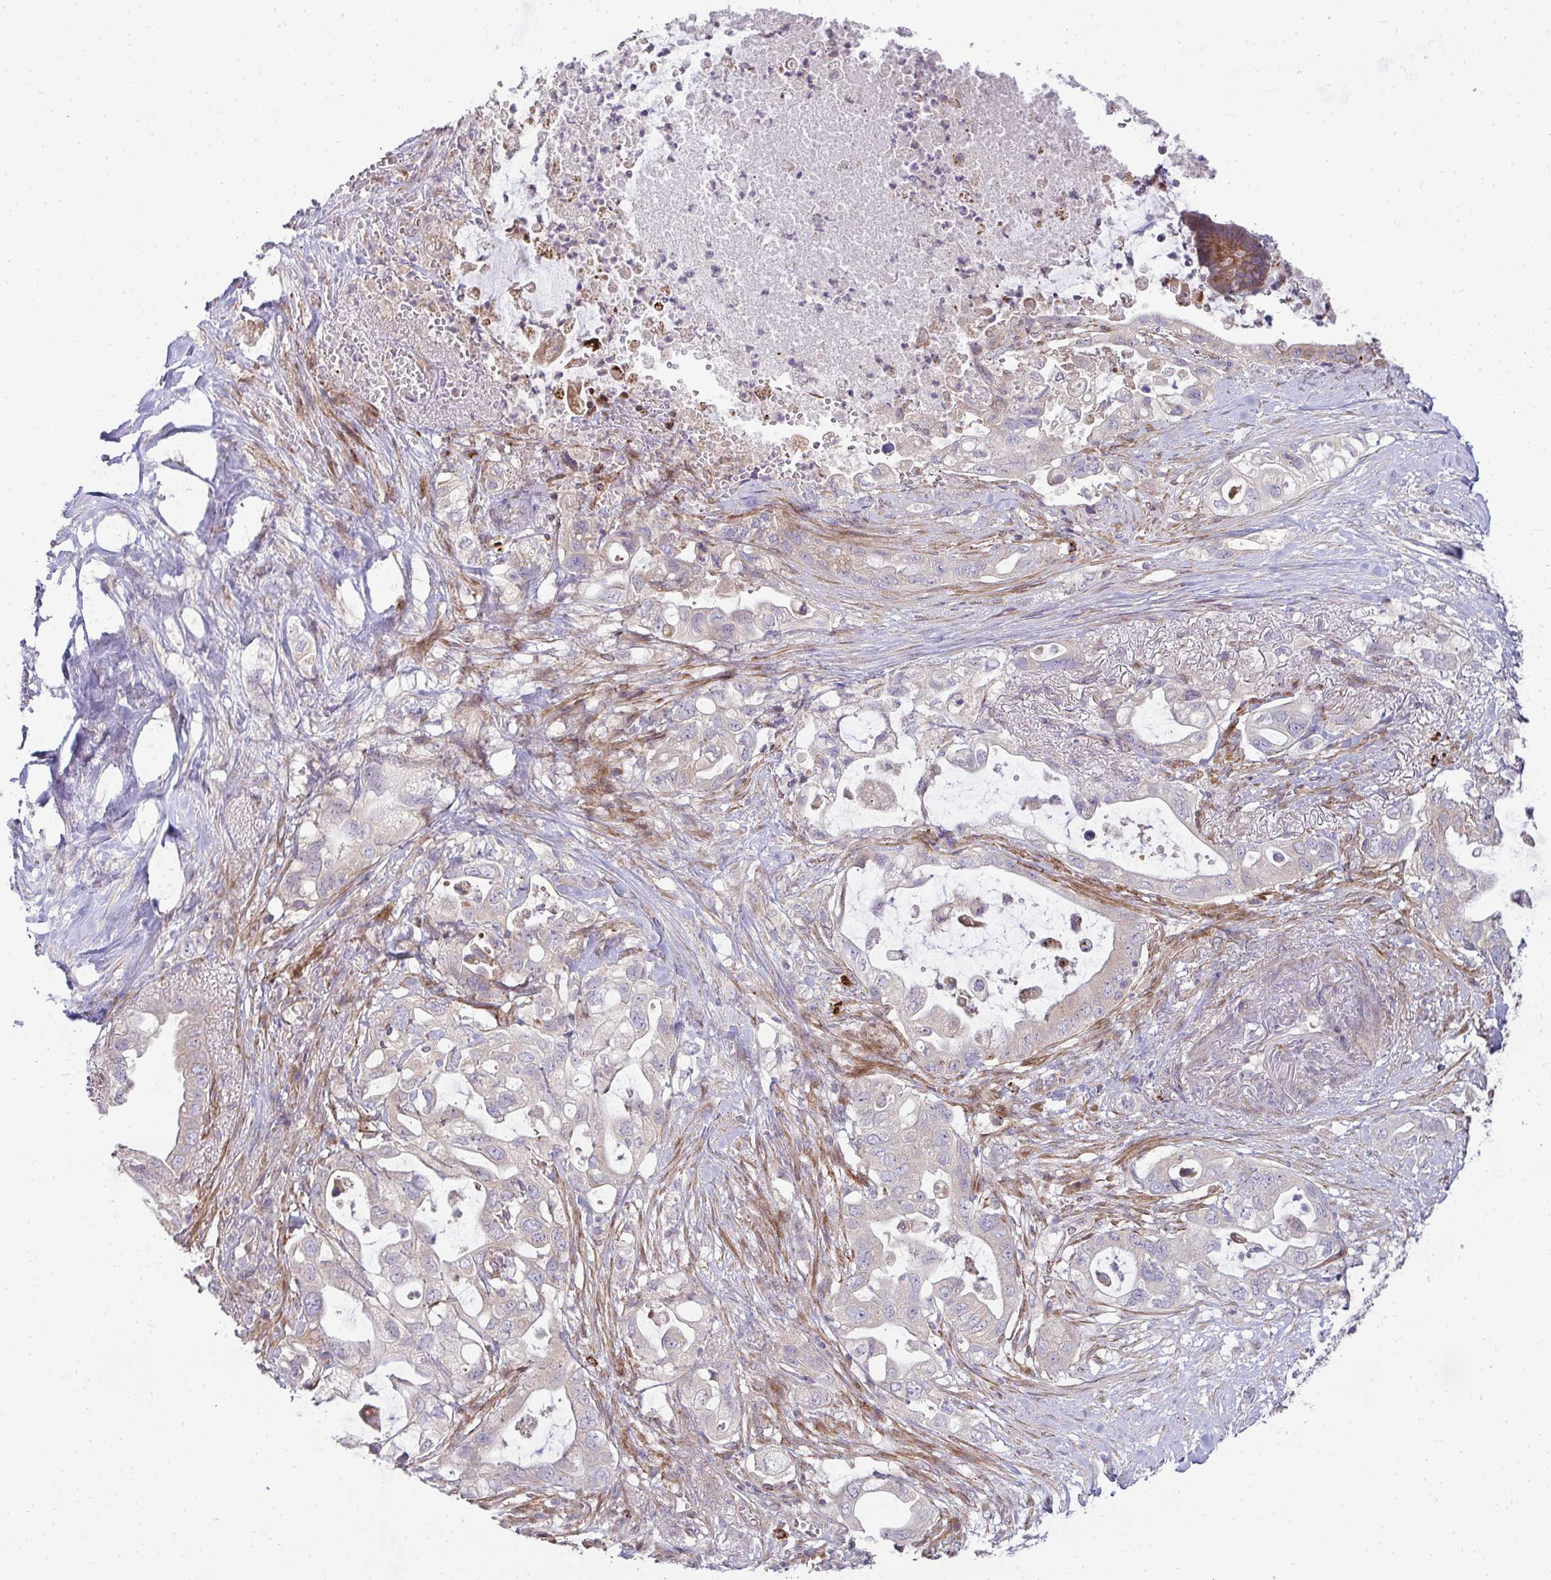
{"staining": {"intensity": "weak", "quantity": "<25%", "location": "cytoplasmic/membranous"}, "tissue": "pancreatic cancer", "cell_type": "Tumor cells", "image_type": "cancer", "snomed": [{"axis": "morphology", "description": "Adenocarcinoma, NOS"}, {"axis": "topography", "description": "Pancreas"}], "caption": "Protein analysis of pancreatic cancer (adenocarcinoma) demonstrates no significant expression in tumor cells. The staining is performed using DAB brown chromogen with nuclei counter-stained in using hematoxylin.", "gene": "SH2D1B", "patient": {"sex": "female", "age": 72}}